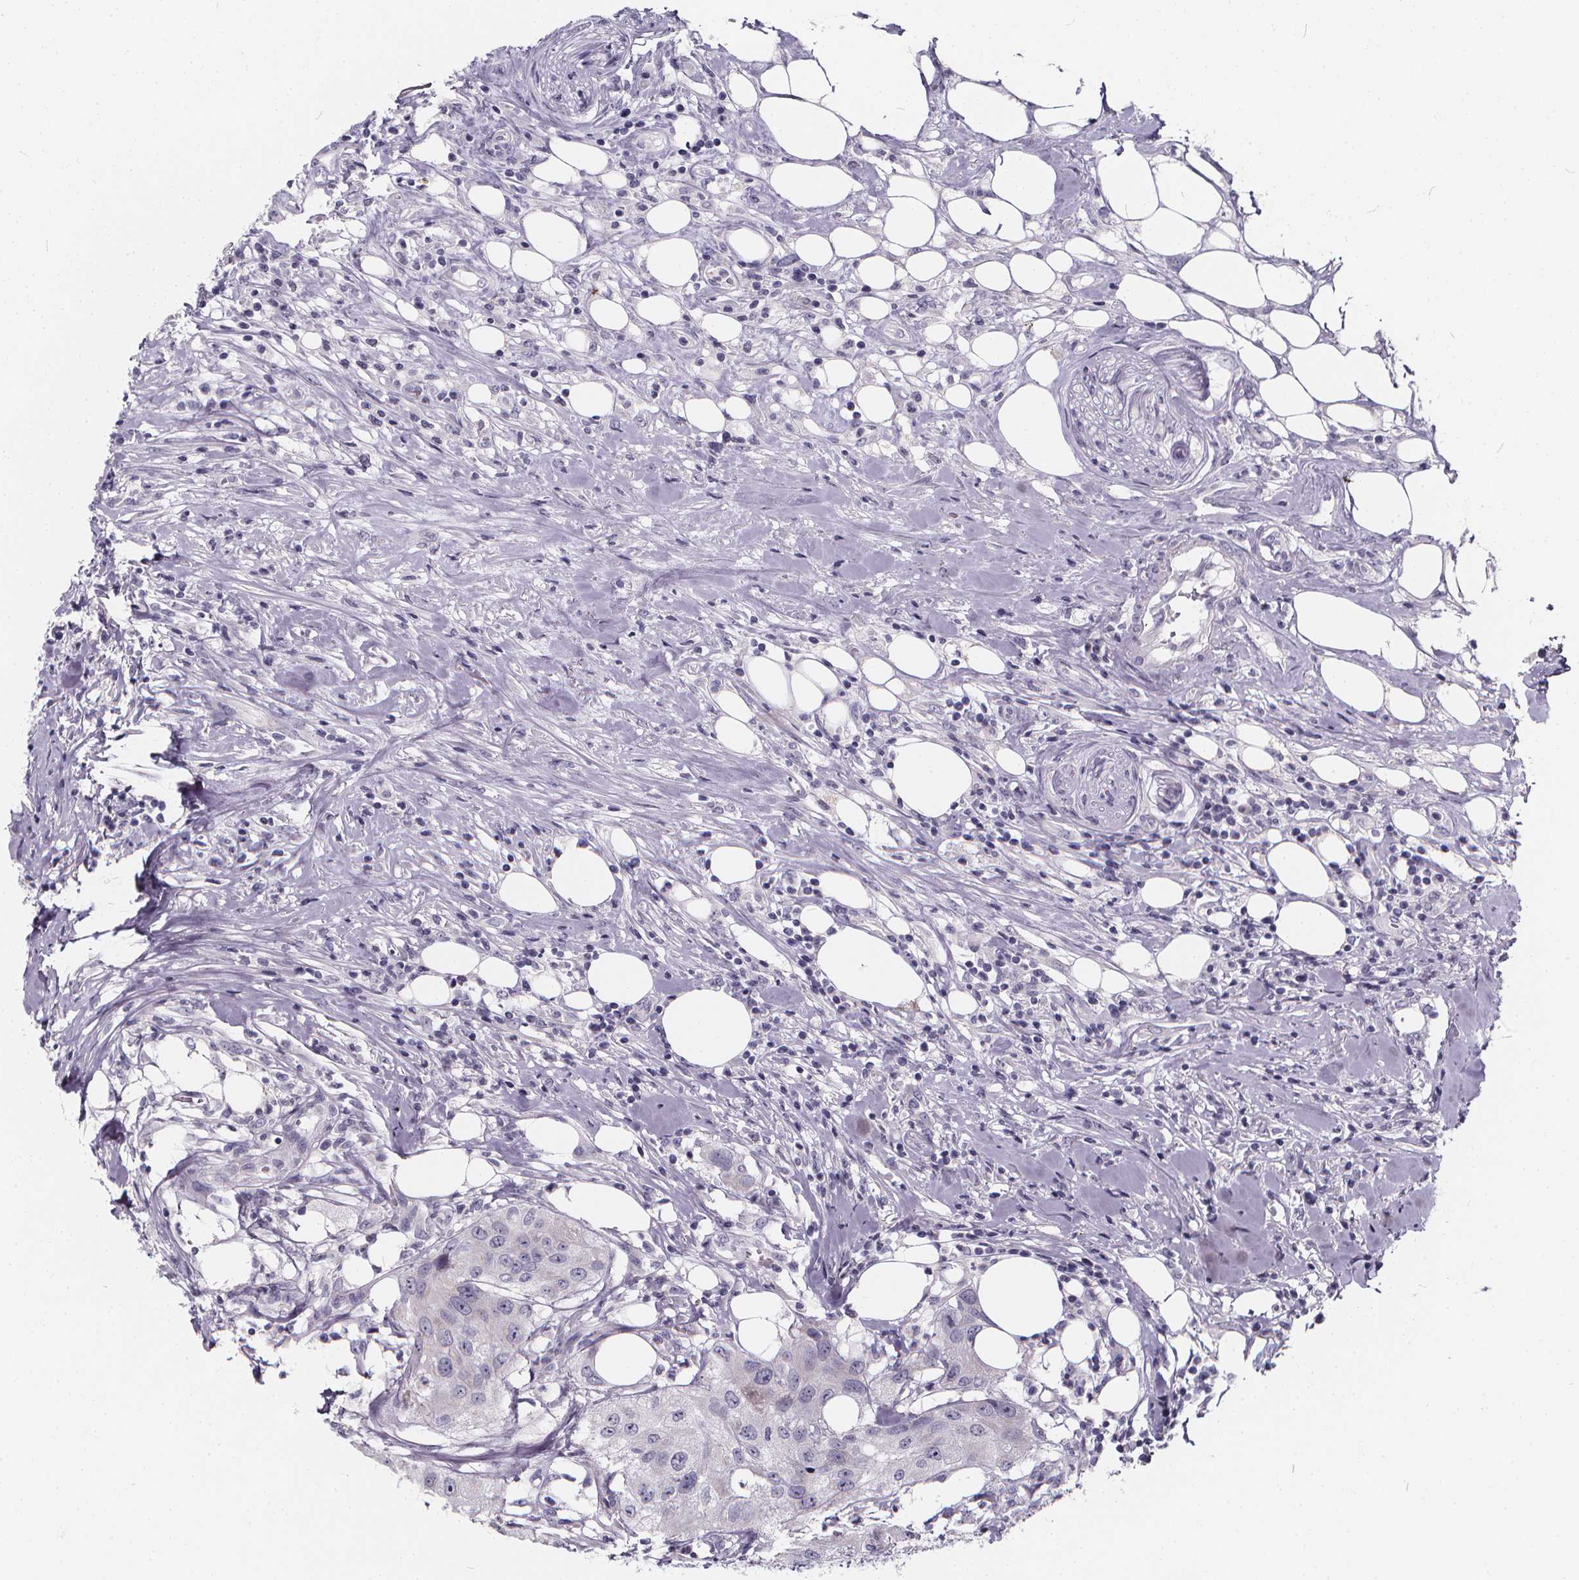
{"staining": {"intensity": "negative", "quantity": "none", "location": "none"}, "tissue": "urothelial cancer", "cell_type": "Tumor cells", "image_type": "cancer", "snomed": [{"axis": "morphology", "description": "Urothelial carcinoma, High grade"}, {"axis": "topography", "description": "Urinary bladder"}], "caption": "Immunohistochemical staining of human high-grade urothelial carcinoma displays no significant expression in tumor cells. (DAB IHC, high magnification).", "gene": "SPEF2", "patient": {"sex": "male", "age": 79}}